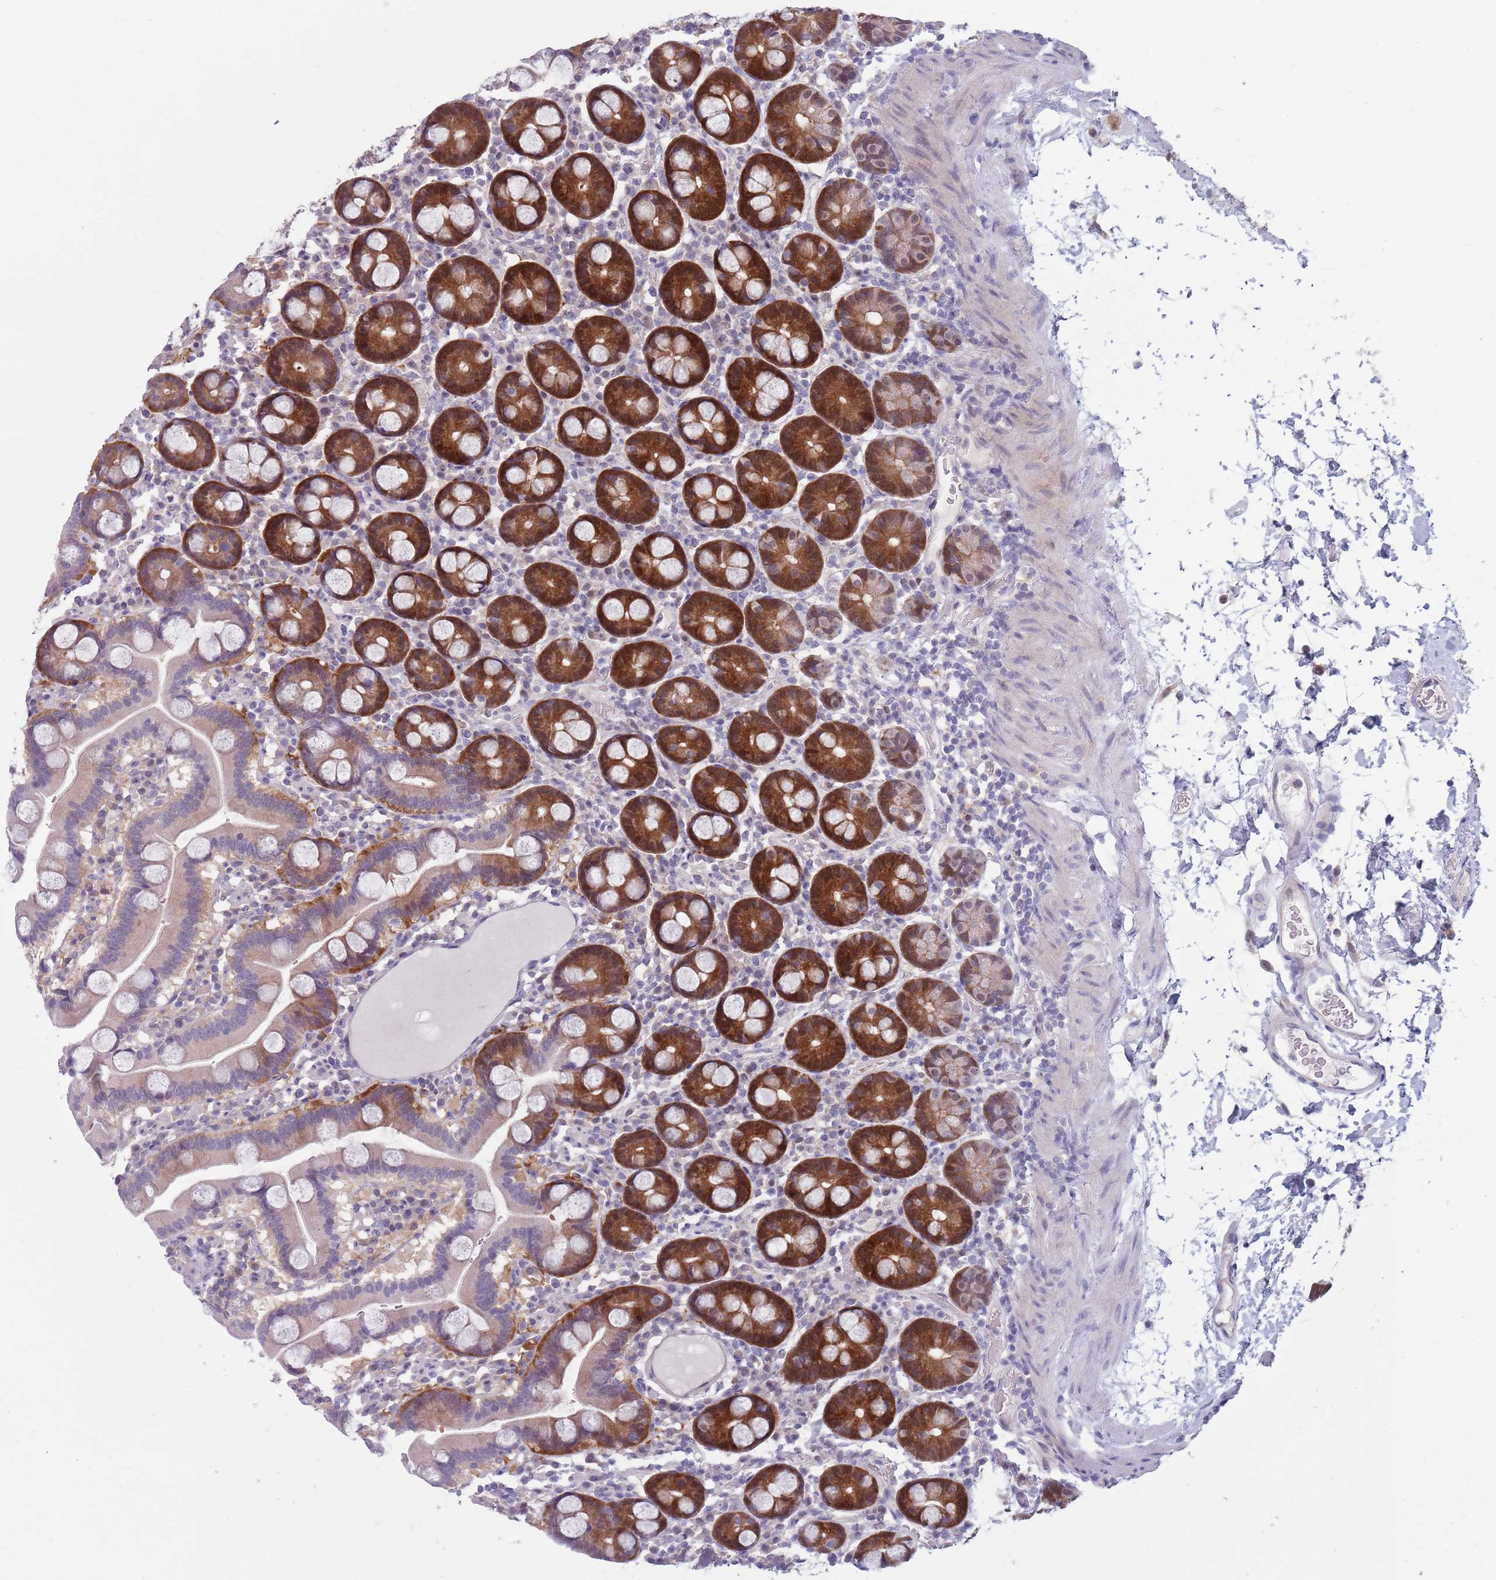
{"staining": {"intensity": "strong", "quantity": "25%-75%", "location": "cytoplasmic/membranous,nuclear"}, "tissue": "duodenum", "cell_type": "Glandular cells", "image_type": "normal", "snomed": [{"axis": "morphology", "description": "Normal tissue, NOS"}, {"axis": "topography", "description": "Duodenum"}], "caption": "IHC (DAB) staining of unremarkable duodenum displays strong cytoplasmic/membranous,nuclear protein expression in about 25%-75% of glandular cells. (DAB IHC, brown staining for protein, blue staining for nuclei).", "gene": "CLNS1A", "patient": {"sex": "male", "age": 55}}